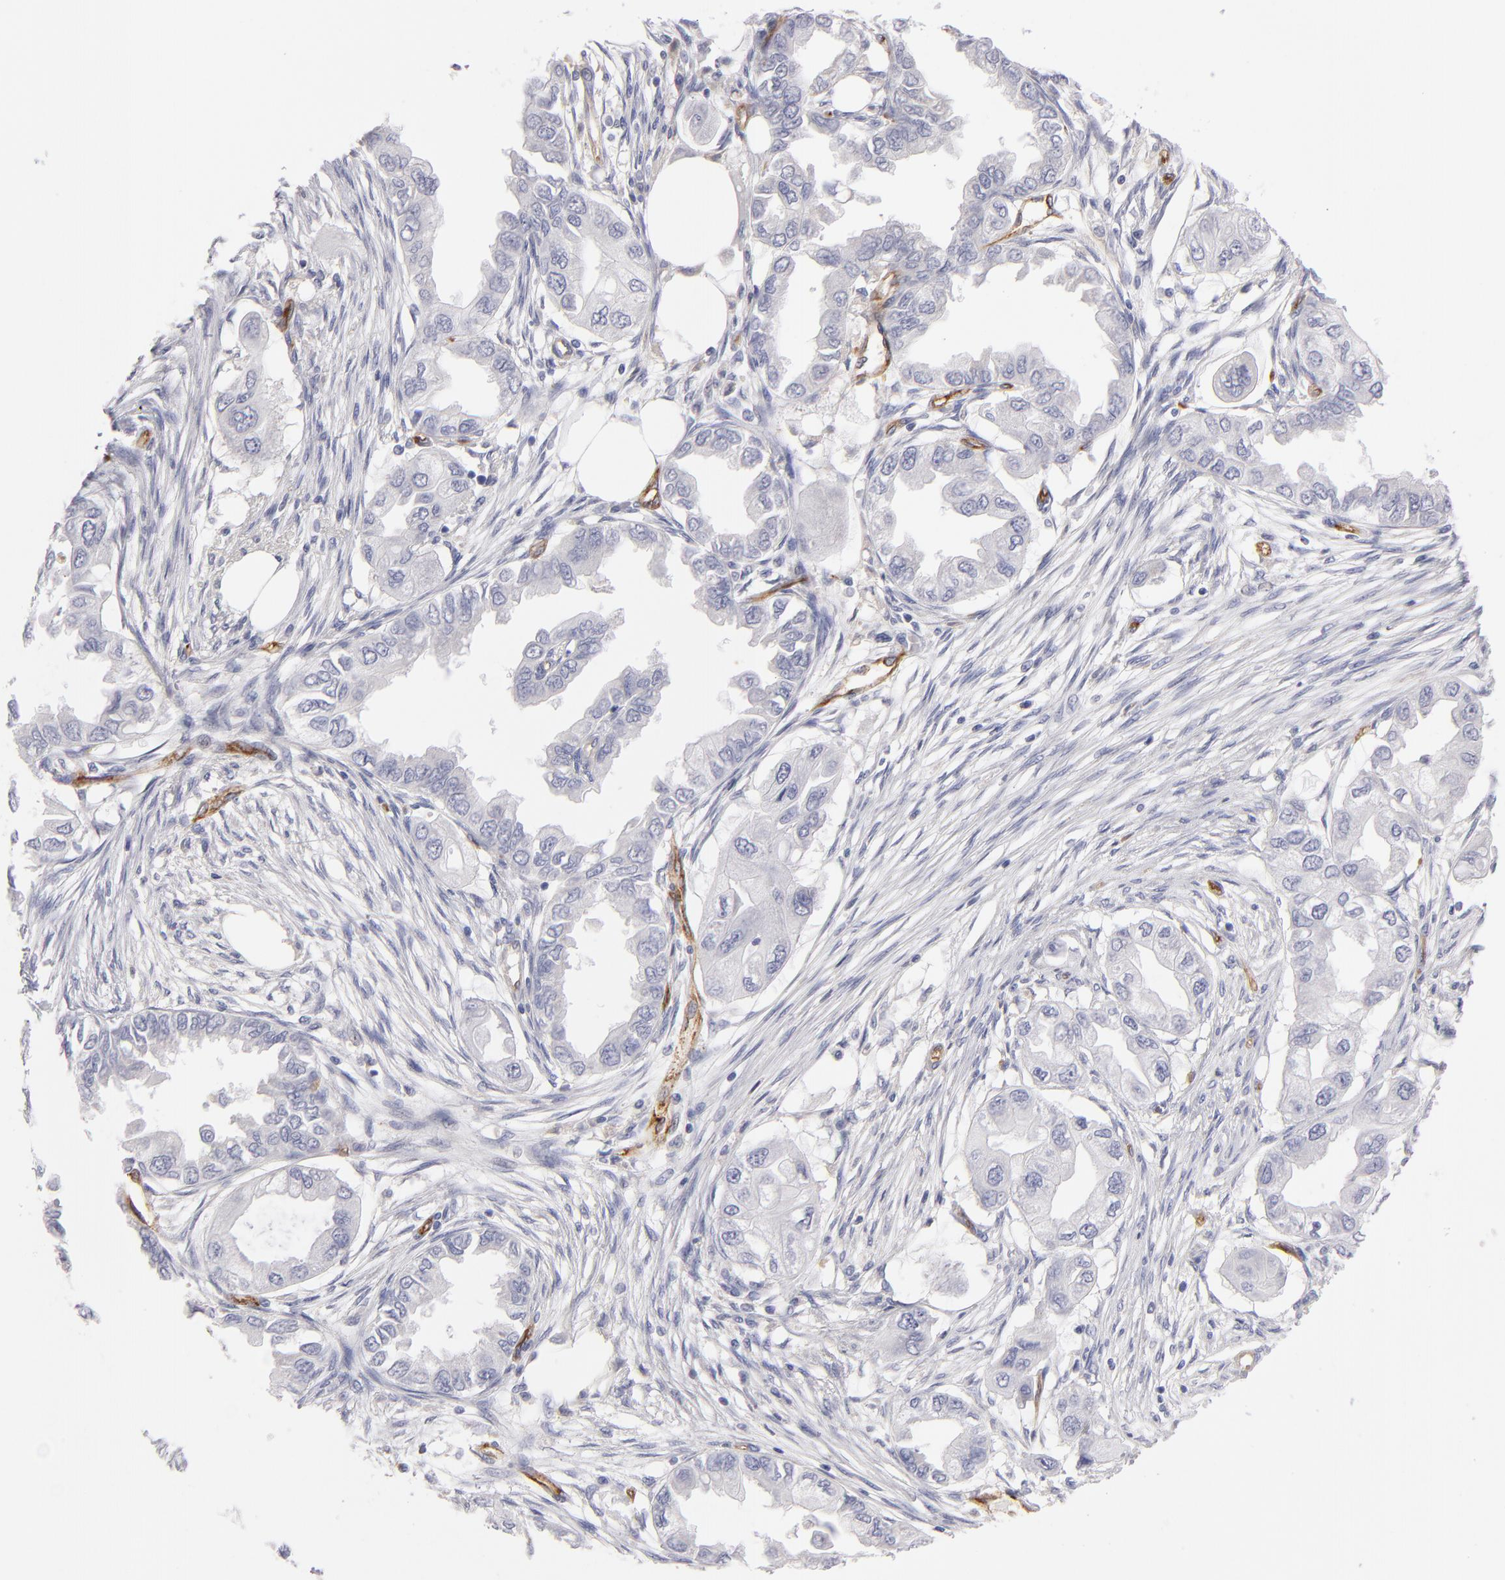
{"staining": {"intensity": "negative", "quantity": "none", "location": "none"}, "tissue": "endometrial cancer", "cell_type": "Tumor cells", "image_type": "cancer", "snomed": [{"axis": "morphology", "description": "Adenocarcinoma, NOS"}, {"axis": "topography", "description": "Endometrium"}], "caption": "Endometrial adenocarcinoma stained for a protein using immunohistochemistry (IHC) shows no staining tumor cells.", "gene": "PLVAP", "patient": {"sex": "female", "age": 67}}